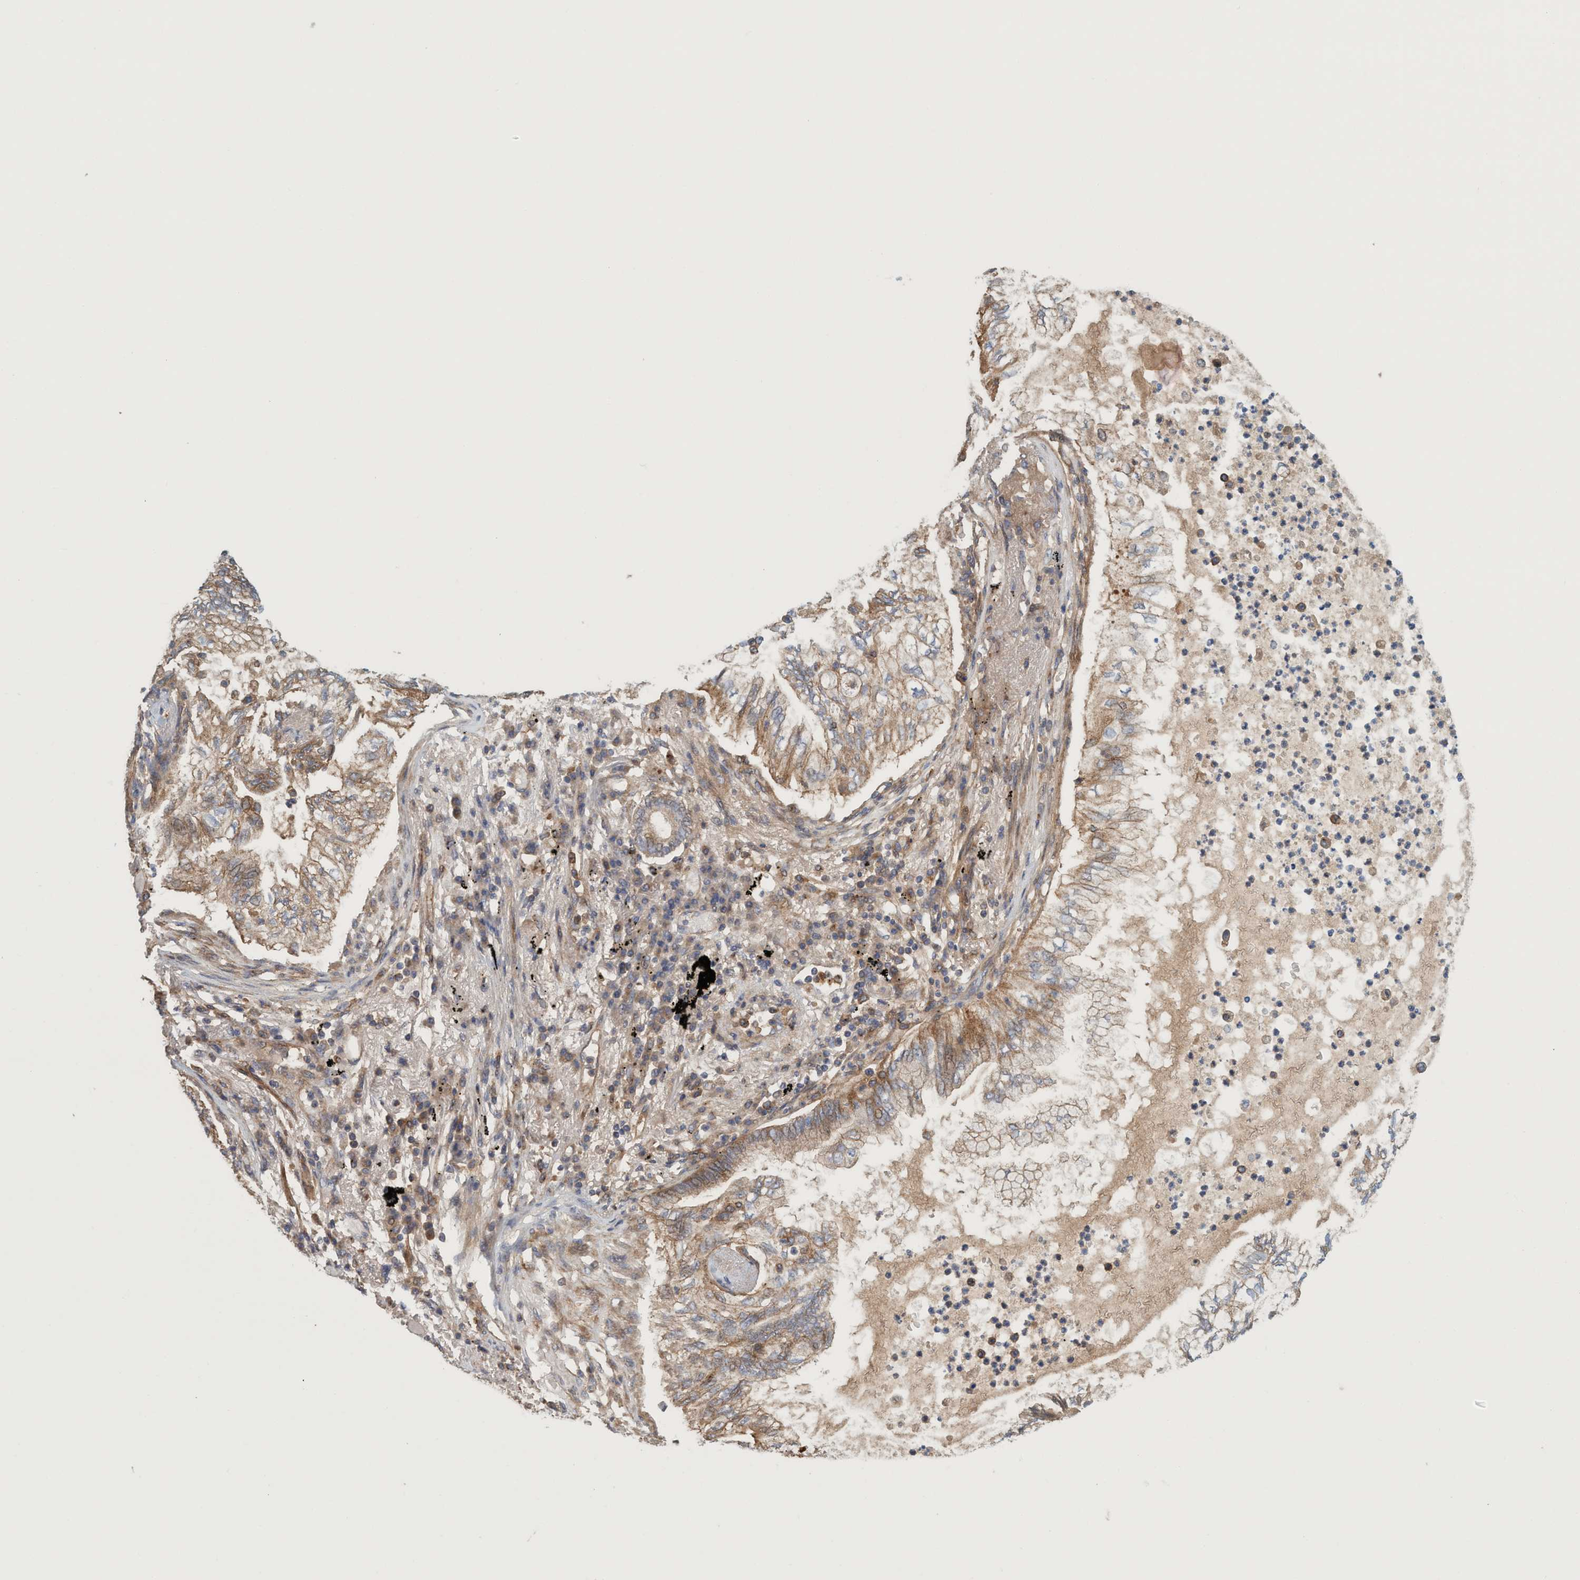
{"staining": {"intensity": "moderate", "quantity": ">75%", "location": "cytoplasmic/membranous"}, "tissue": "lung cancer", "cell_type": "Tumor cells", "image_type": "cancer", "snomed": [{"axis": "morphology", "description": "Normal tissue, NOS"}, {"axis": "morphology", "description": "Adenocarcinoma, NOS"}, {"axis": "topography", "description": "Bronchus"}, {"axis": "topography", "description": "Lung"}], "caption": "Adenocarcinoma (lung) stained for a protein displays moderate cytoplasmic/membranous positivity in tumor cells.", "gene": "SPECC1", "patient": {"sex": "female", "age": 70}}